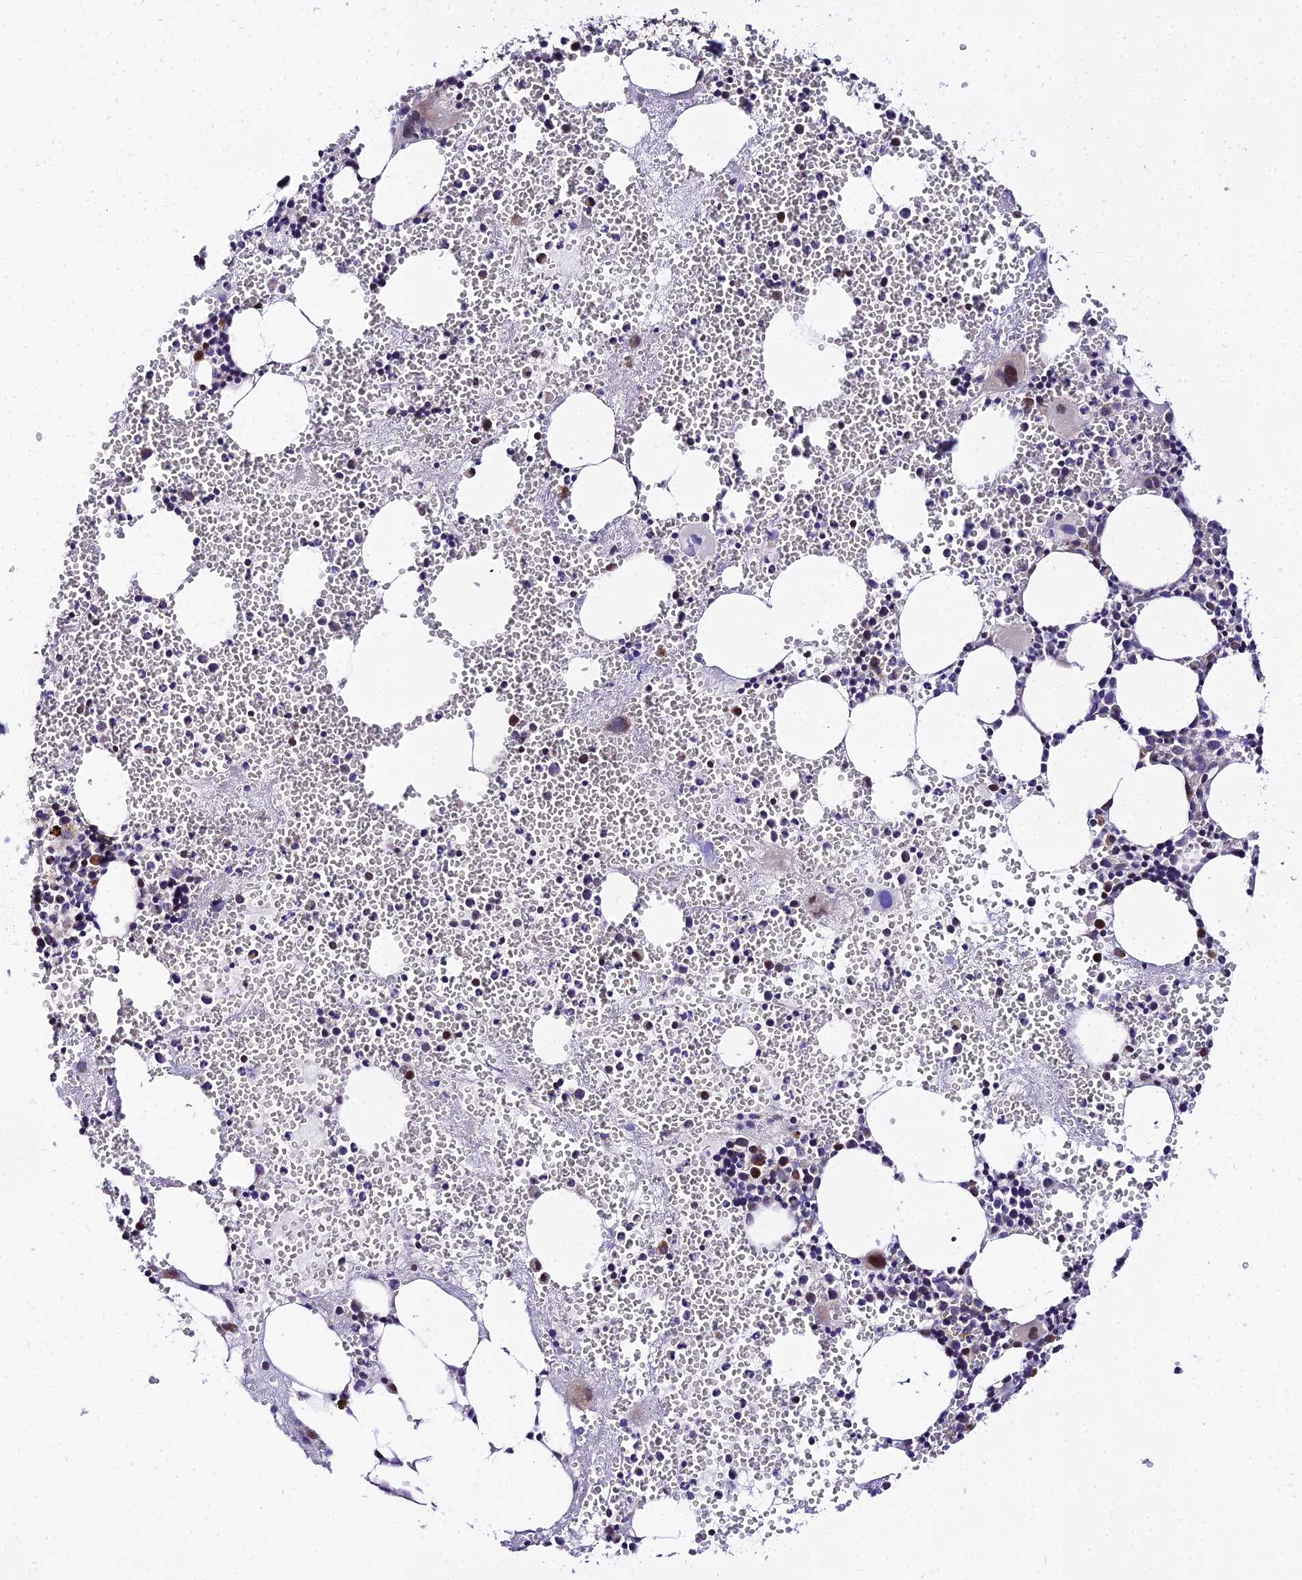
{"staining": {"intensity": "strong", "quantity": "<25%", "location": "cytoplasmic/membranous,nuclear"}, "tissue": "bone marrow", "cell_type": "Hematopoietic cells", "image_type": "normal", "snomed": [{"axis": "morphology", "description": "Normal tissue, NOS"}, {"axis": "morphology", "description": "Inflammation, NOS"}, {"axis": "topography", "description": "Bone marrow"}], "caption": "Protein expression analysis of unremarkable bone marrow reveals strong cytoplasmic/membranous,nuclear expression in approximately <25% of hematopoietic cells.", "gene": "ATP5PB", "patient": {"sex": "female", "age": 76}}